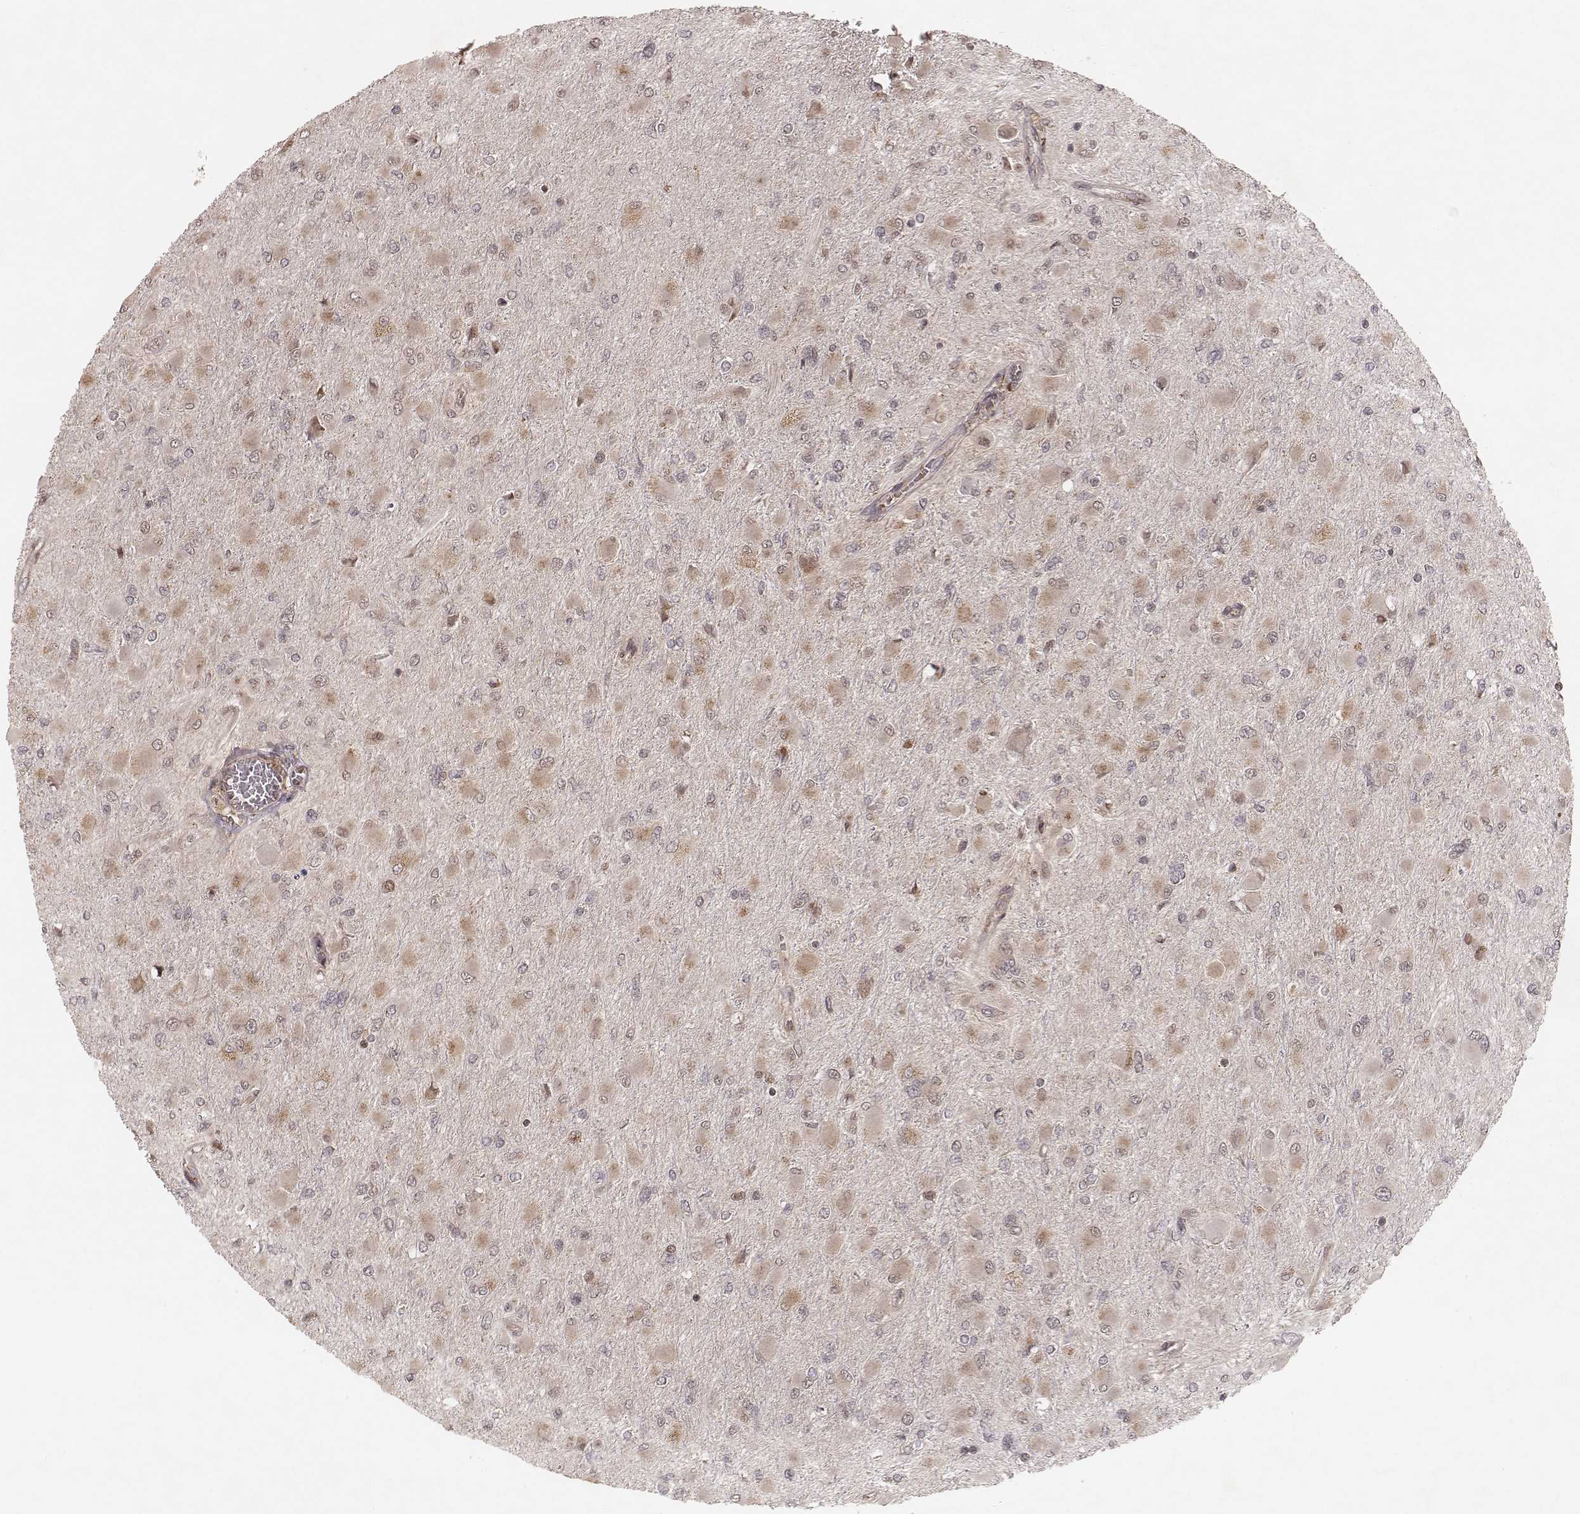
{"staining": {"intensity": "weak", "quantity": ">75%", "location": "cytoplasmic/membranous"}, "tissue": "glioma", "cell_type": "Tumor cells", "image_type": "cancer", "snomed": [{"axis": "morphology", "description": "Glioma, malignant, High grade"}, {"axis": "topography", "description": "Cerebral cortex"}], "caption": "DAB (3,3'-diaminobenzidine) immunohistochemical staining of human glioma exhibits weak cytoplasmic/membranous protein staining in approximately >75% of tumor cells. The protein of interest is stained brown, and the nuclei are stained in blue (DAB IHC with brightfield microscopy, high magnification).", "gene": "MYO19", "patient": {"sex": "female", "age": 36}}